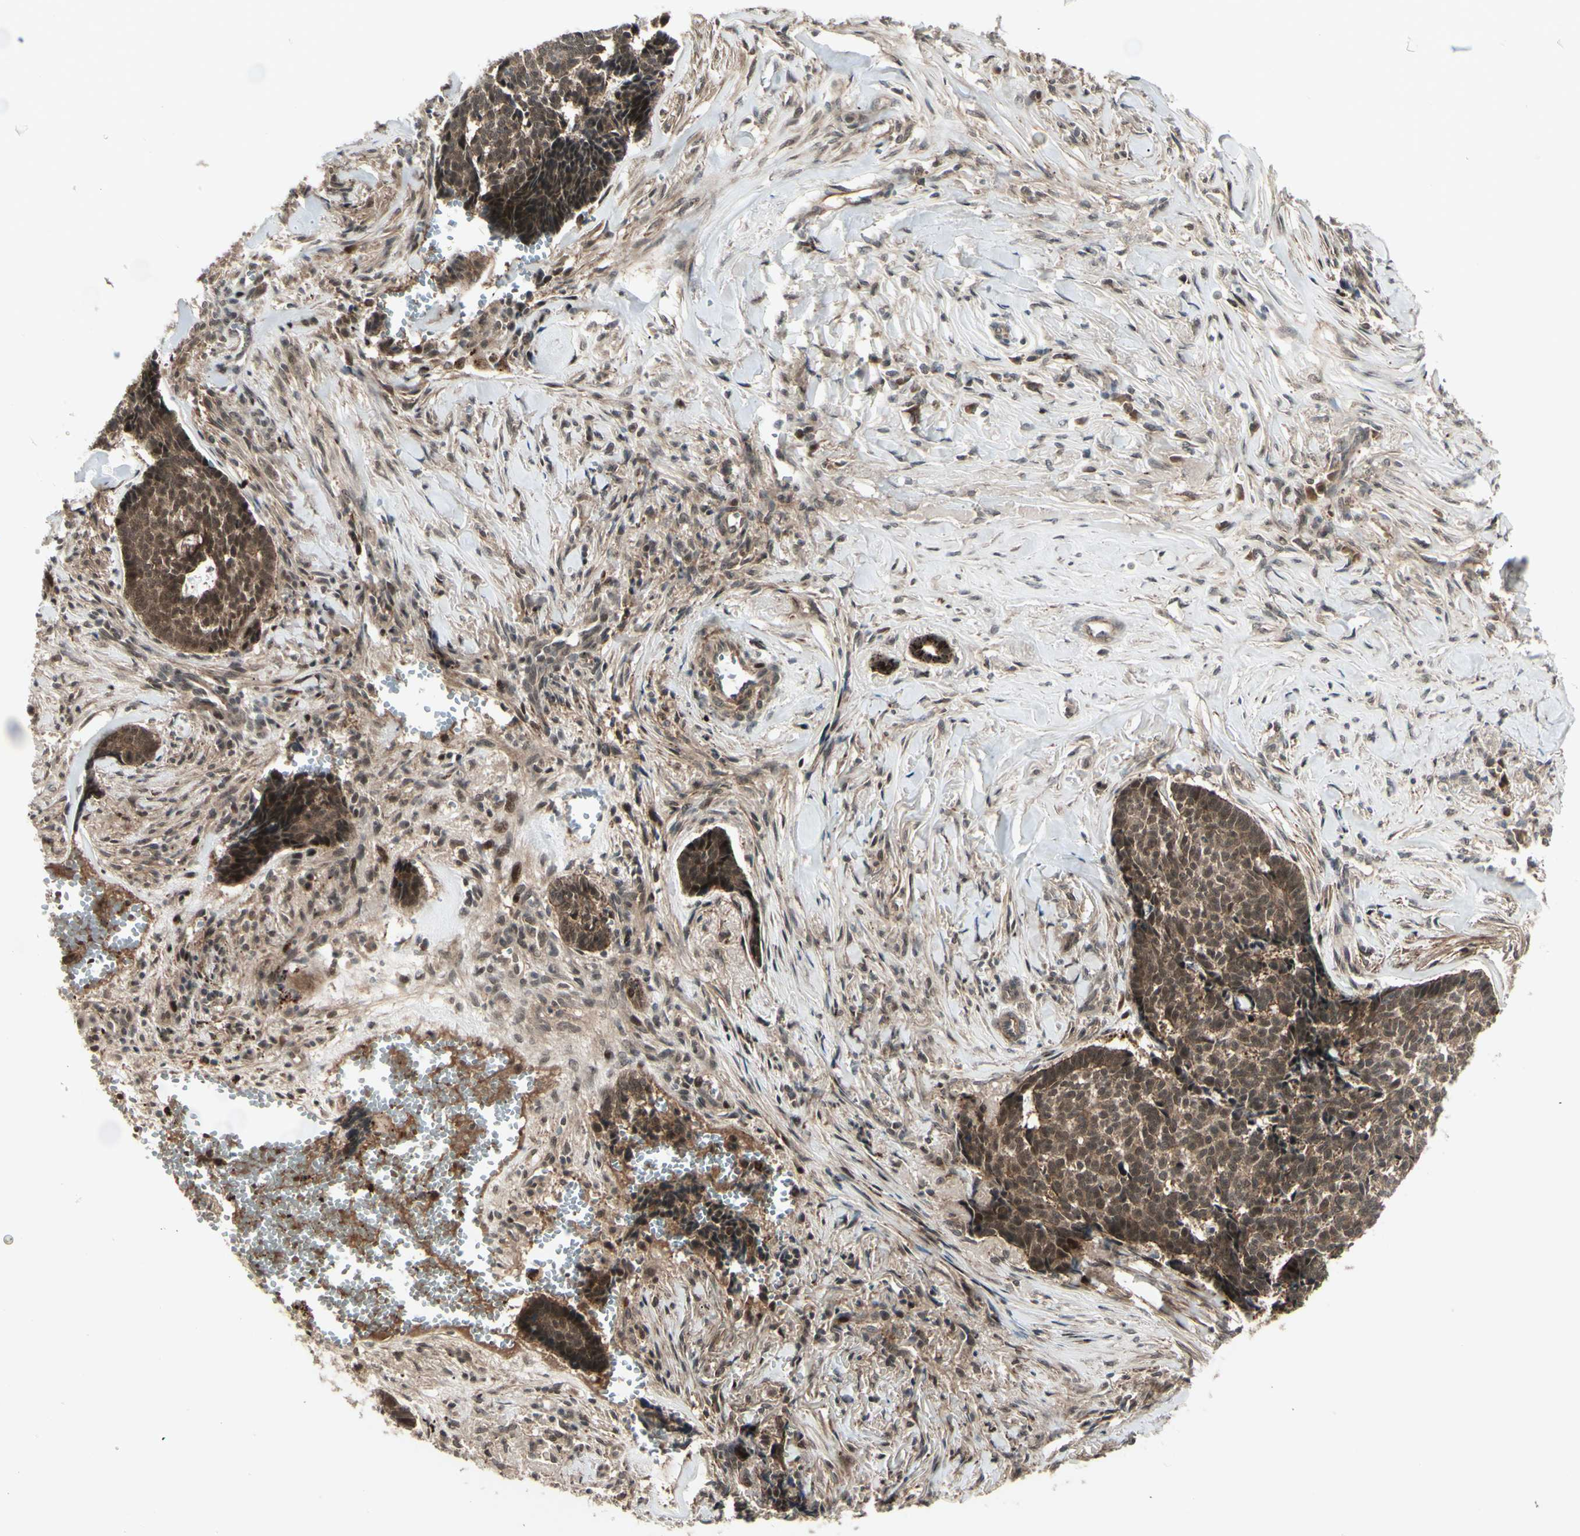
{"staining": {"intensity": "moderate", "quantity": ">75%", "location": "cytoplasmic/membranous,nuclear"}, "tissue": "skin cancer", "cell_type": "Tumor cells", "image_type": "cancer", "snomed": [{"axis": "morphology", "description": "Basal cell carcinoma"}, {"axis": "topography", "description": "Skin"}], "caption": "A micrograph showing moderate cytoplasmic/membranous and nuclear expression in approximately >75% of tumor cells in skin cancer (basal cell carcinoma), as visualized by brown immunohistochemical staining.", "gene": "MLF2", "patient": {"sex": "male", "age": 84}}